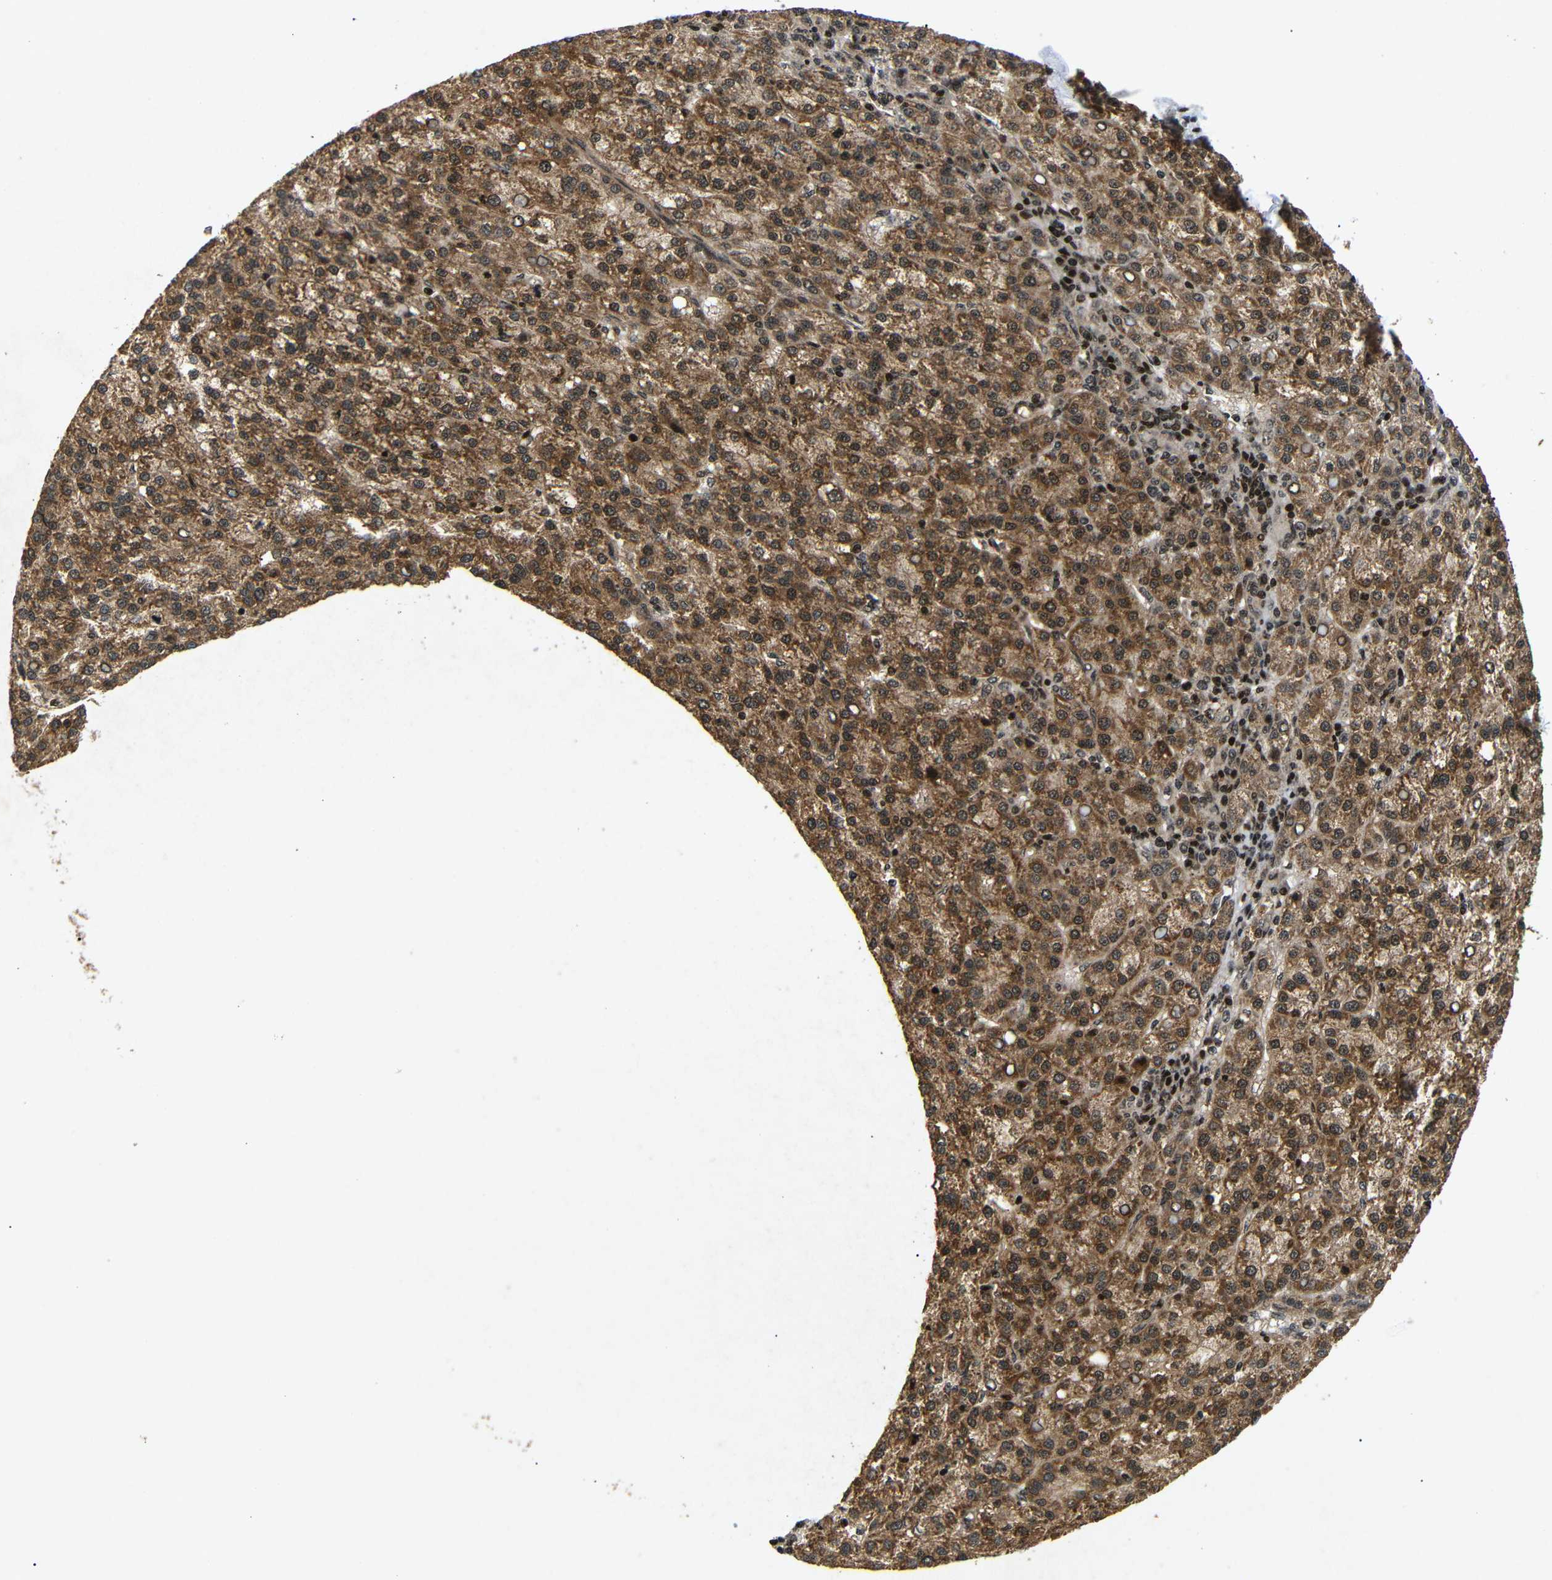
{"staining": {"intensity": "strong", "quantity": ">75%", "location": "cytoplasmic/membranous,nuclear"}, "tissue": "liver cancer", "cell_type": "Tumor cells", "image_type": "cancer", "snomed": [{"axis": "morphology", "description": "Carcinoma, Hepatocellular, NOS"}, {"axis": "topography", "description": "Liver"}], "caption": "Tumor cells demonstrate high levels of strong cytoplasmic/membranous and nuclear positivity in approximately >75% of cells in human liver hepatocellular carcinoma. (IHC, brightfield microscopy, high magnification).", "gene": "KIF23", "patient": {"sex": "female", "age": 58}}